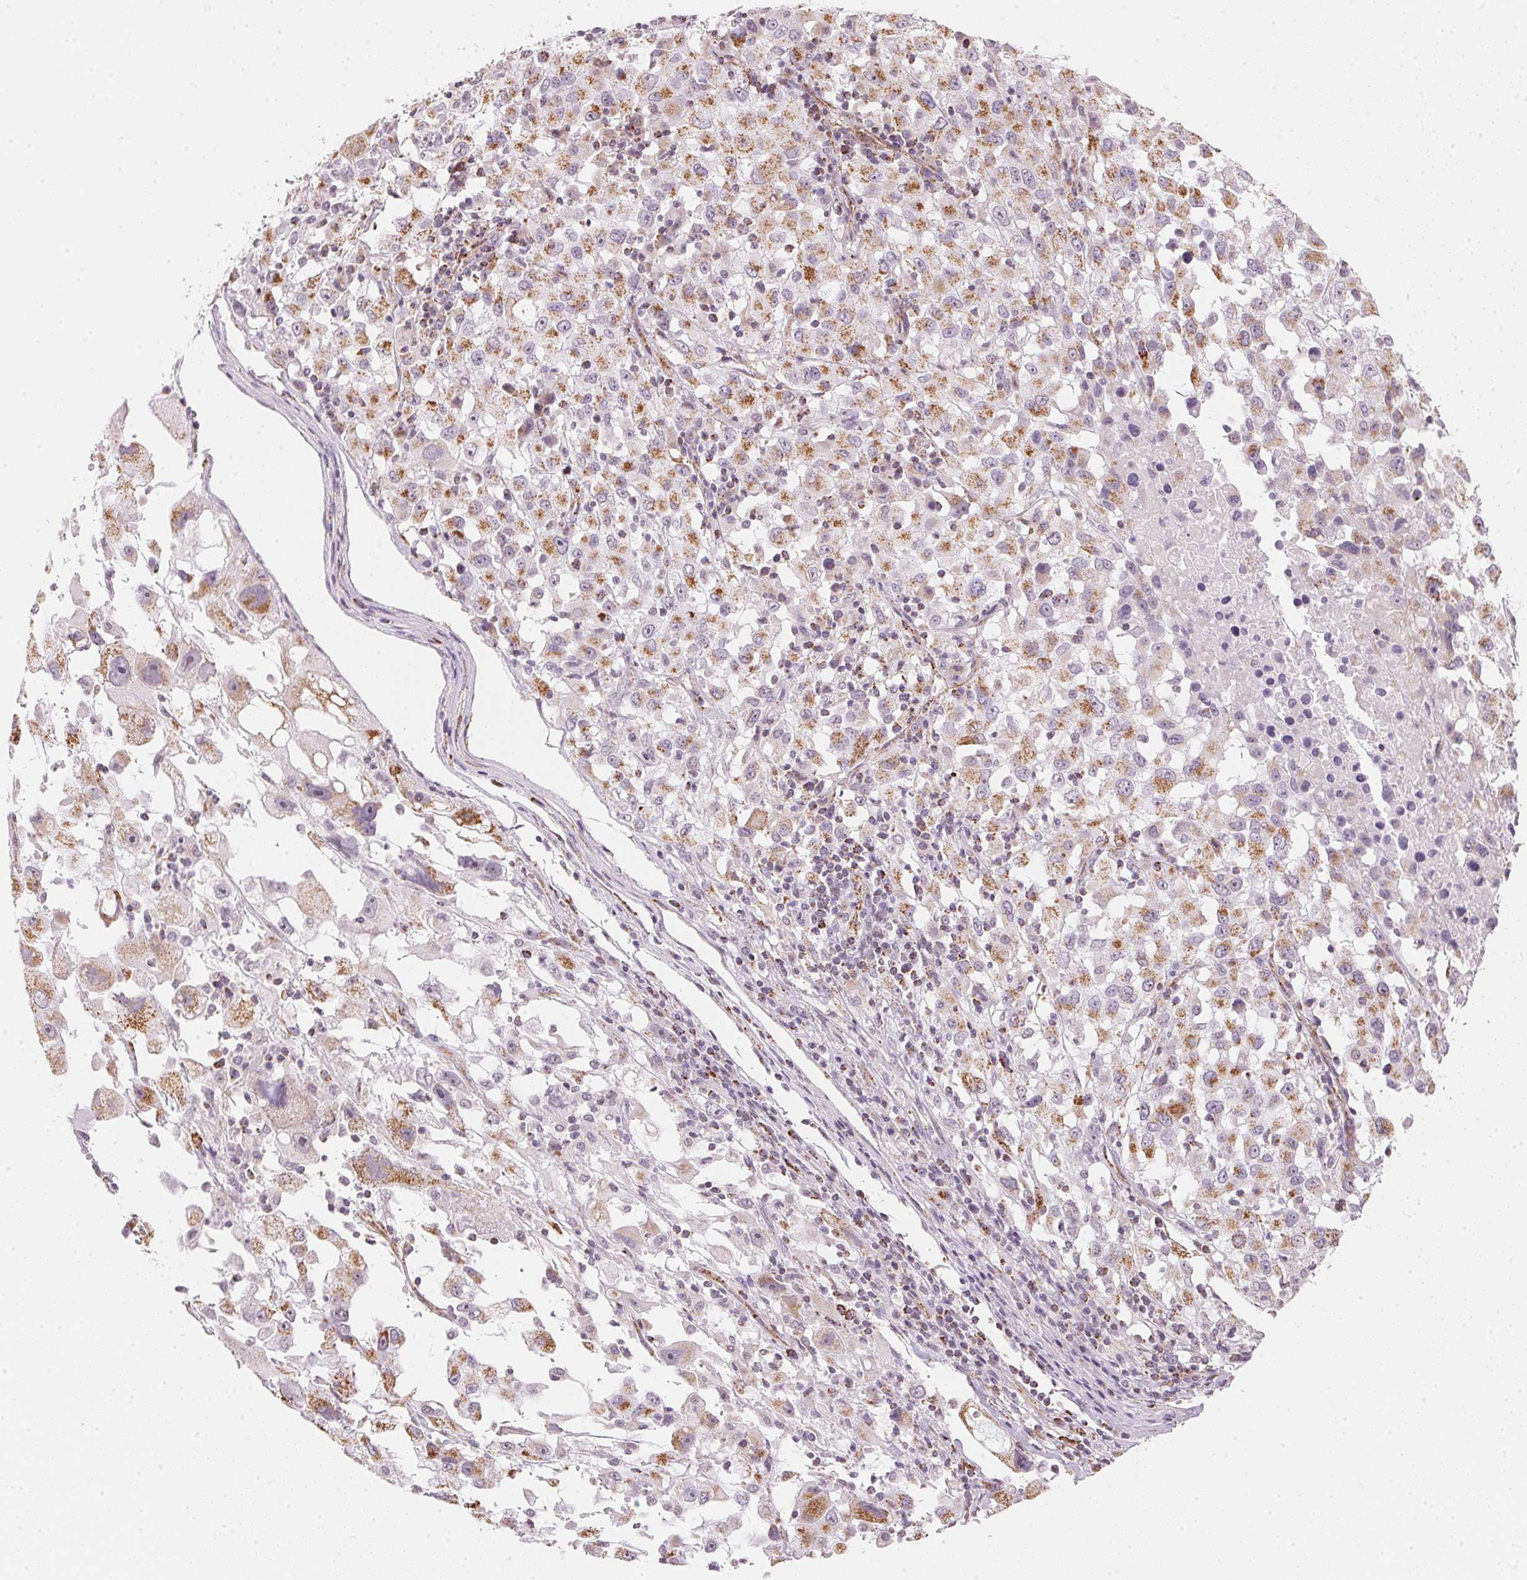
{"staining": {"intensity": "moderate", "quantity": "25%-75%", "location": "cytoplasmic/membranous"}, "tissue": "melanoma", "cell_type": "Tumor cells", "image_type": "cancer", "snomed": [{"axis": "morphology", "description": "Malignant melanoma, Metastatic site"}, {"axis": "topography", "description": "Soft tissue"}], "caption": "Immunohistochemistry (IHC) histopathology image of neoplastic tissue: human malignant melanoma (metastatic site) stained using immunohistochemistry (IHC) demonstrates medium levels of moderate protein expression localized specifically in the cytoplasmic/membranous of tumor cells, appearing as a cytoplasmic/membranous brown color.", "gene": "GIPC2", "patient": {"sex": "male", "age": 50}}